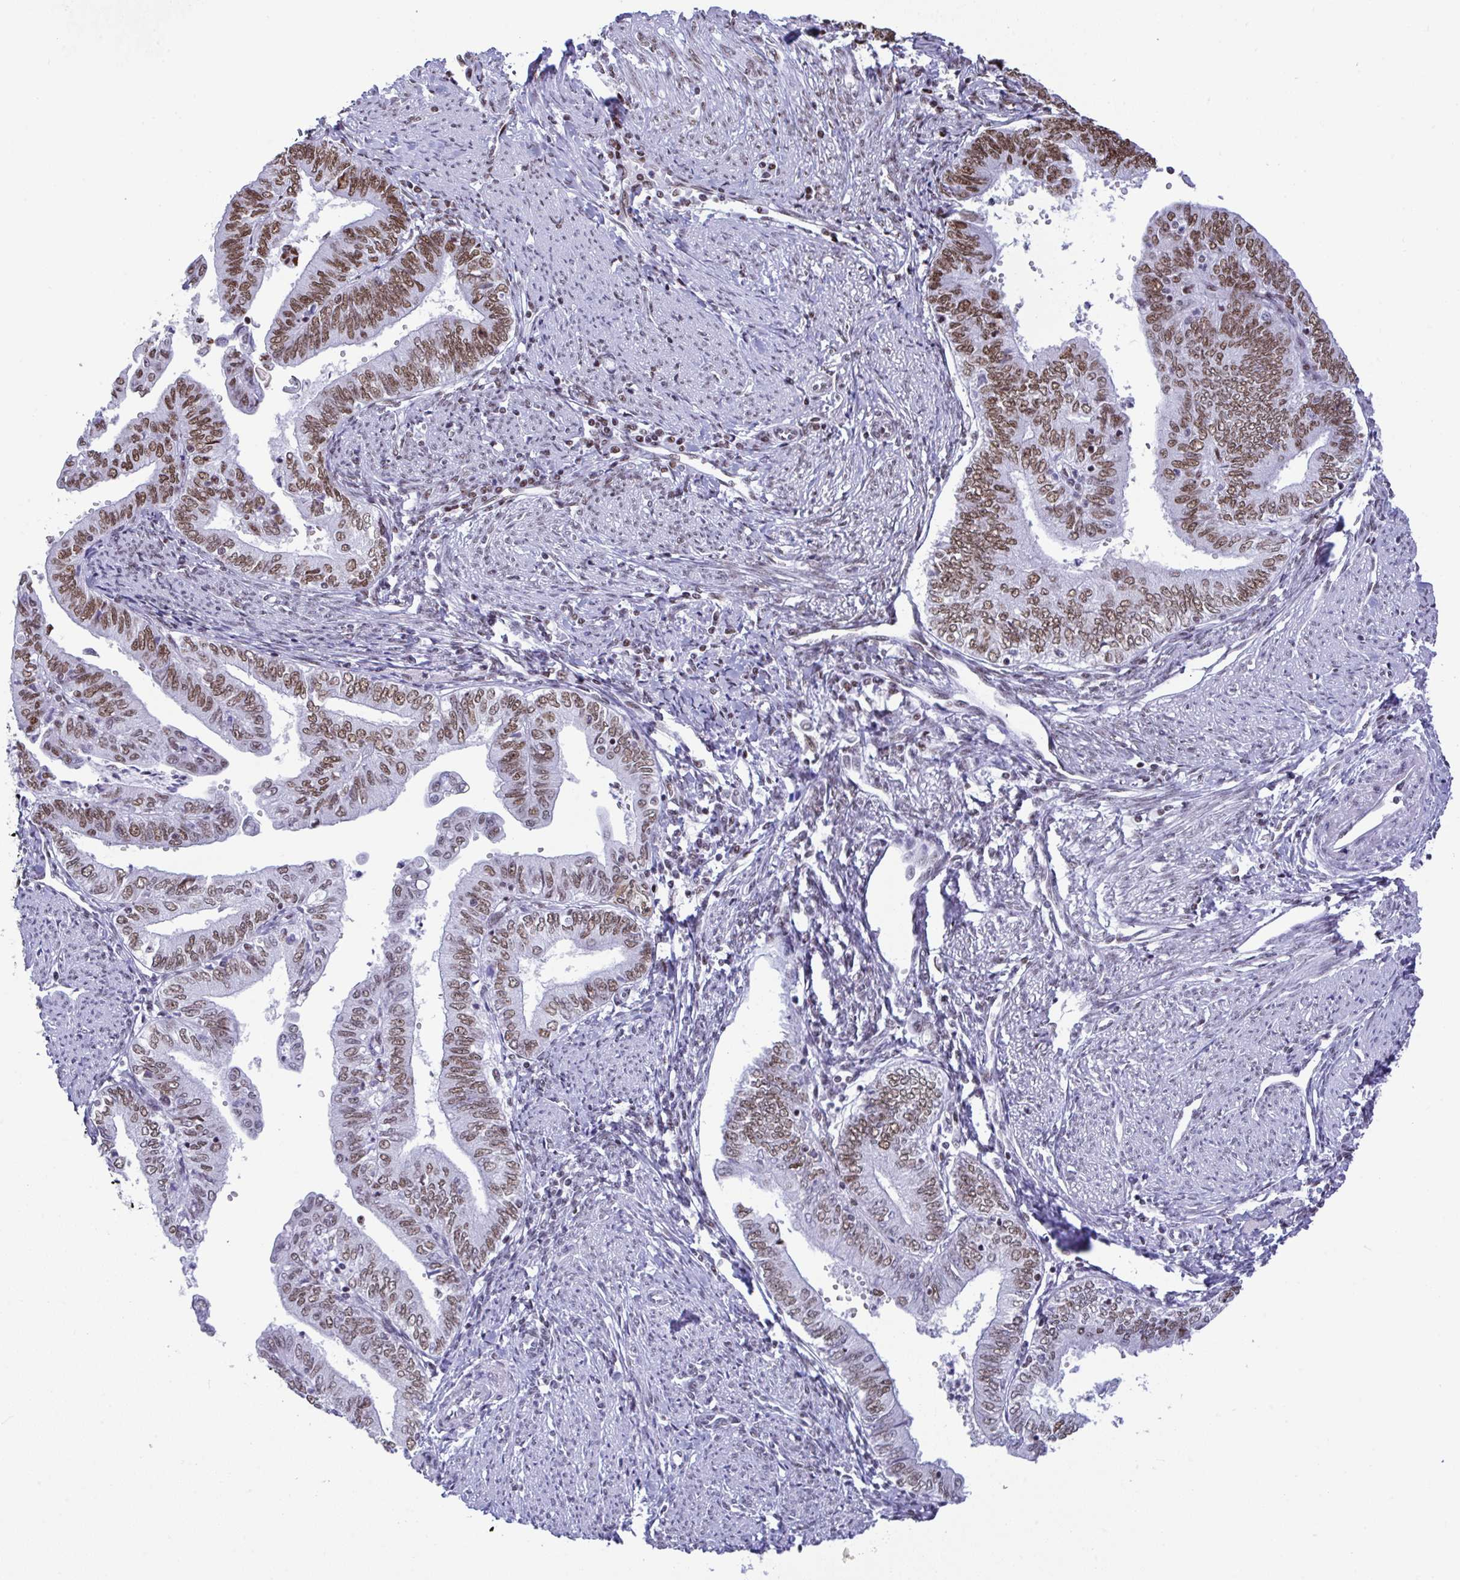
{"staining": {"intensity": "moderate", "quantity": "25%-75%", "location": "nuclear"}, "tissue": "endometrial cancer", "cell_type": "Tumor cells", "image_type": "cancer", "snomed": [{"axis": "morphology", "description": "Adenocarcinoma, NOS"}, {"axis": "topography", "description": "Endometrium"}], "caption": "Protein analysis of adenocarcinoma (endometrial) tissue displays moderate nuclear staining in about 25%-75% of tumor cells.", "gene": "DDX52", "patient": {"sex": "female", "age": 66}}